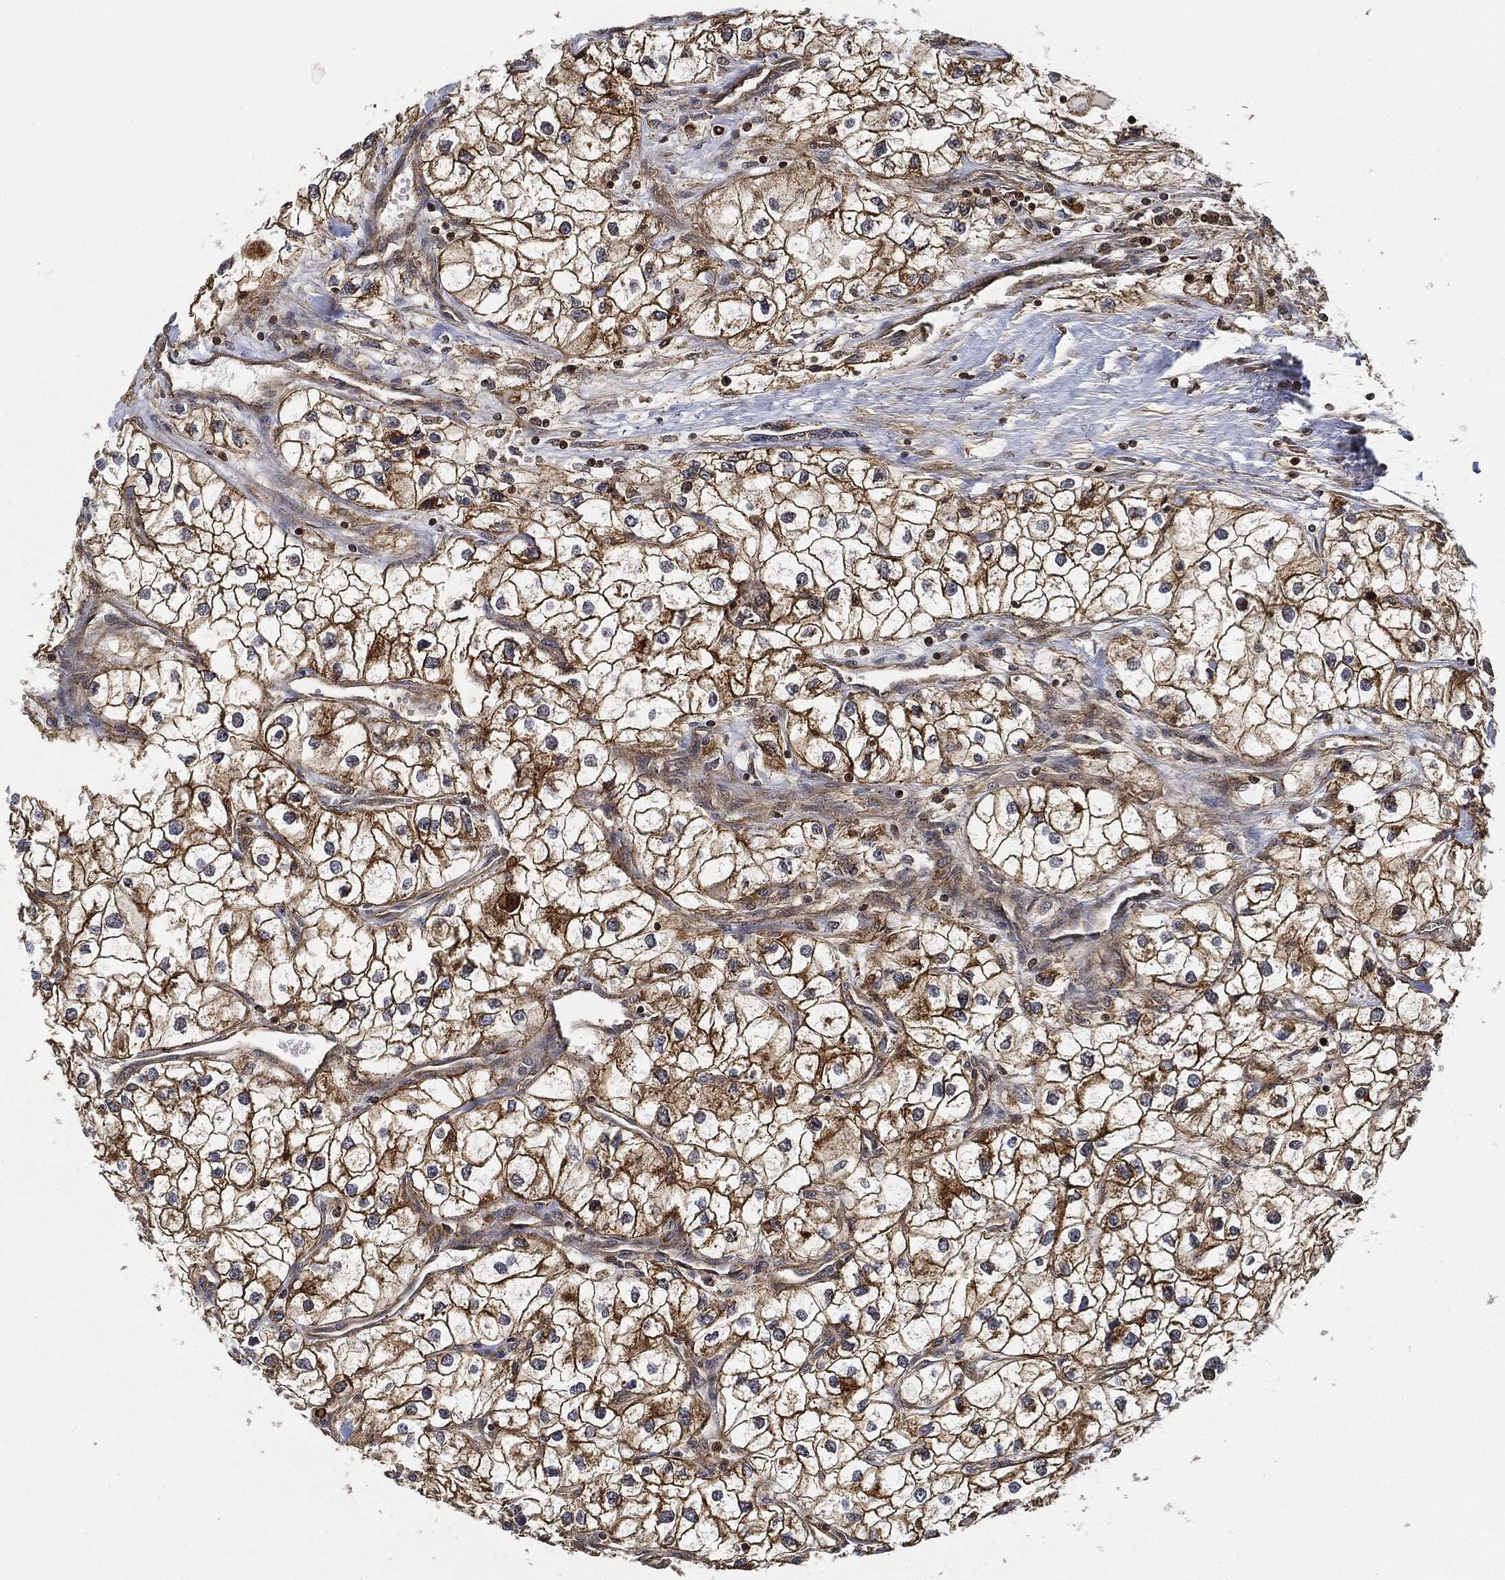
{"staining": {"intensity": "strong", "quantity": "25%-75%", "location": "cytoplasmic/membranous"}, "tissue": "renal cancer", "cell_type": "Tumor cells", "image_type": "cancer", "snomed": [{"axis": "morphology", "description": "Adenocarcinoma, NOS"}, {"axis": "topography", "description": "Kidney"}], "caption": "Protein expression analysis of renal cancer (adenocarcinoma) reveals strong cytoplasmic/membranous staining in about 25%-75% of tumor cells. Nuclei are stained in blue.", "gene": "MAP3K3", "patient": {"sex": "male", "age": 59}}